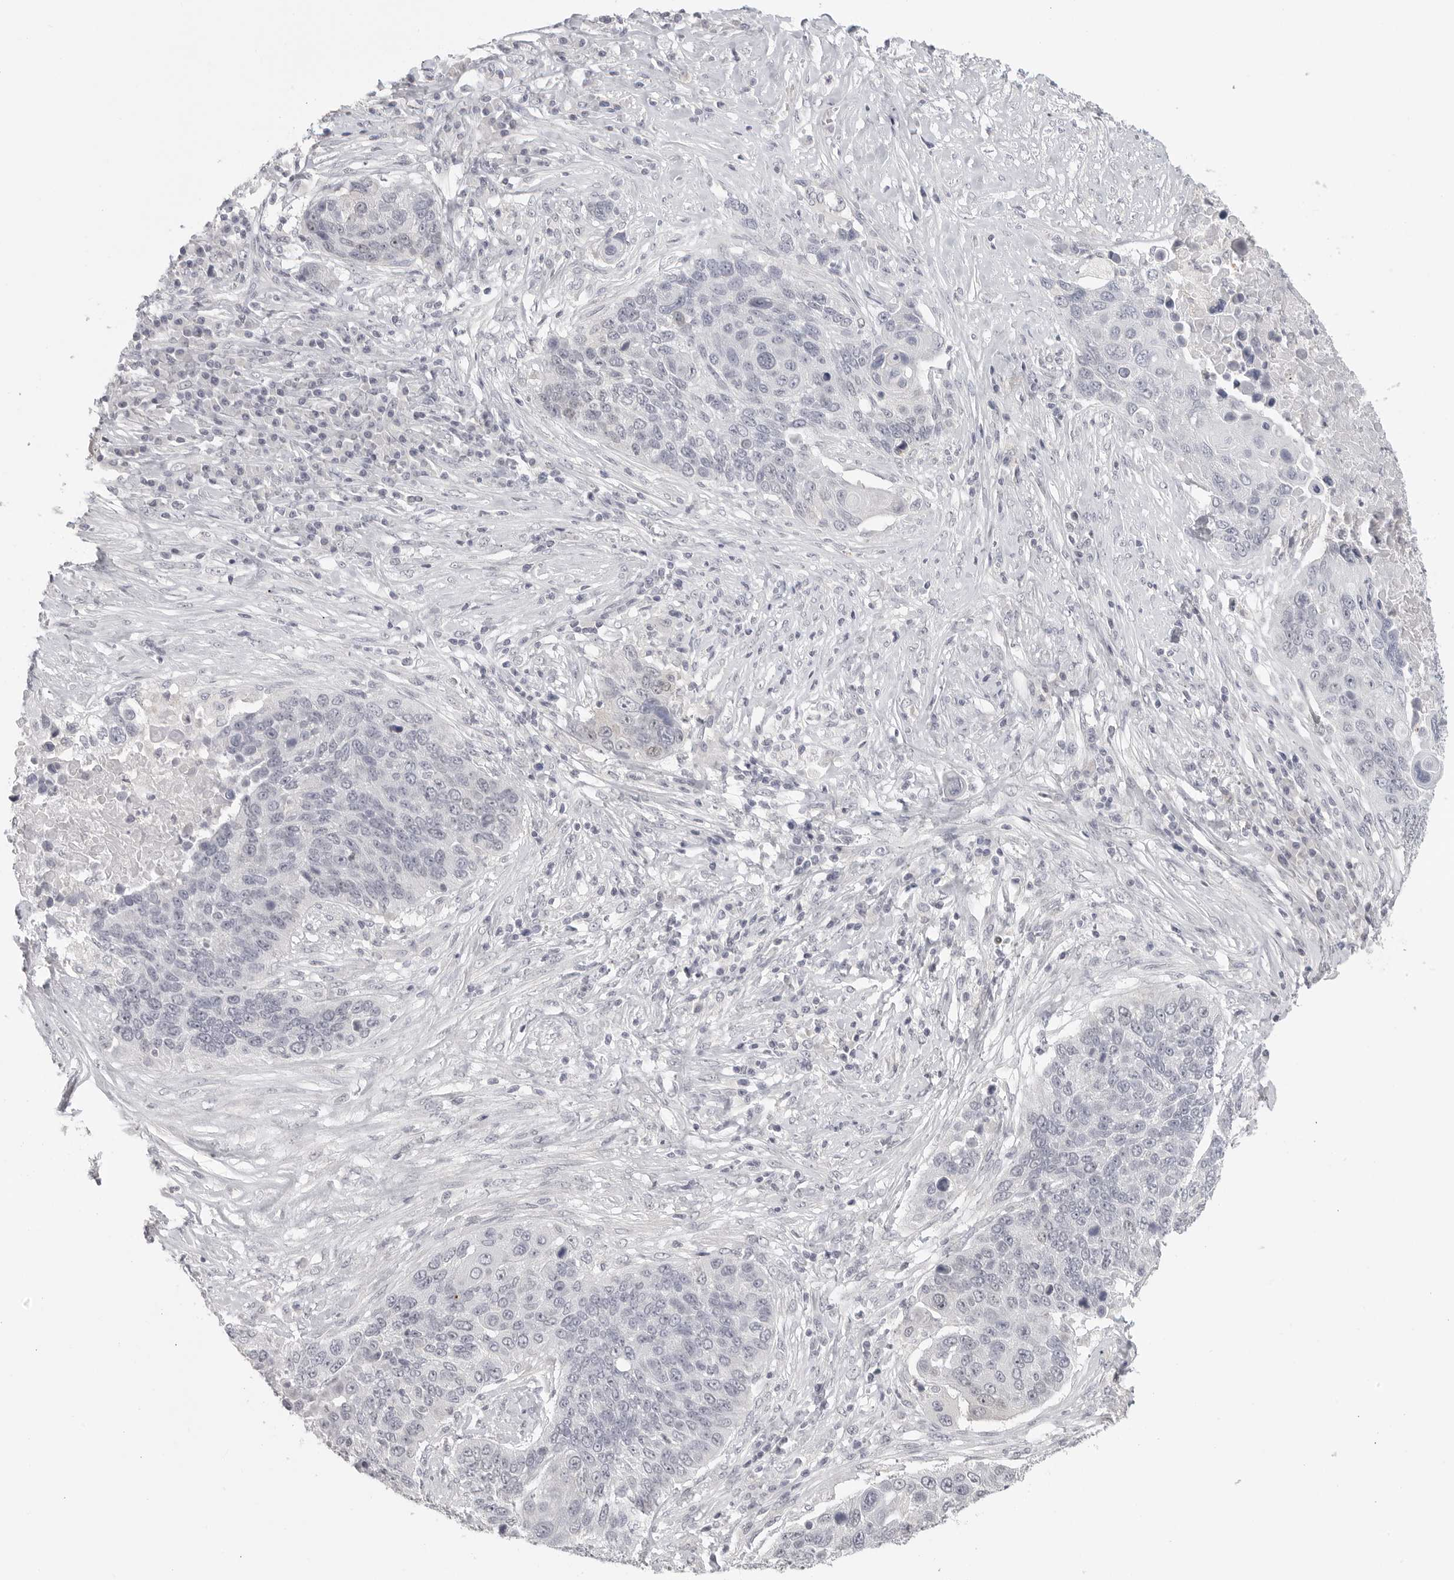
{"staining": {"intensity": "negative", "quantity": "none", "location": "none"}, "tissue": "lung cancer", "cell_type": "Tumor cells", "image_type": "cancer", "snomed": [{"axis": "morphology", "description": "Squamous cell carcinoma, NOS"}, {"axis": "topography", "description": "Lung"}], "caption": "The IHC micrograph has no significant positivity in tumor cells of squamous cell carcinoma (lung) tissue.", "gene": "HMGCS2", "patient": {"sex": "male", "age": 66}}